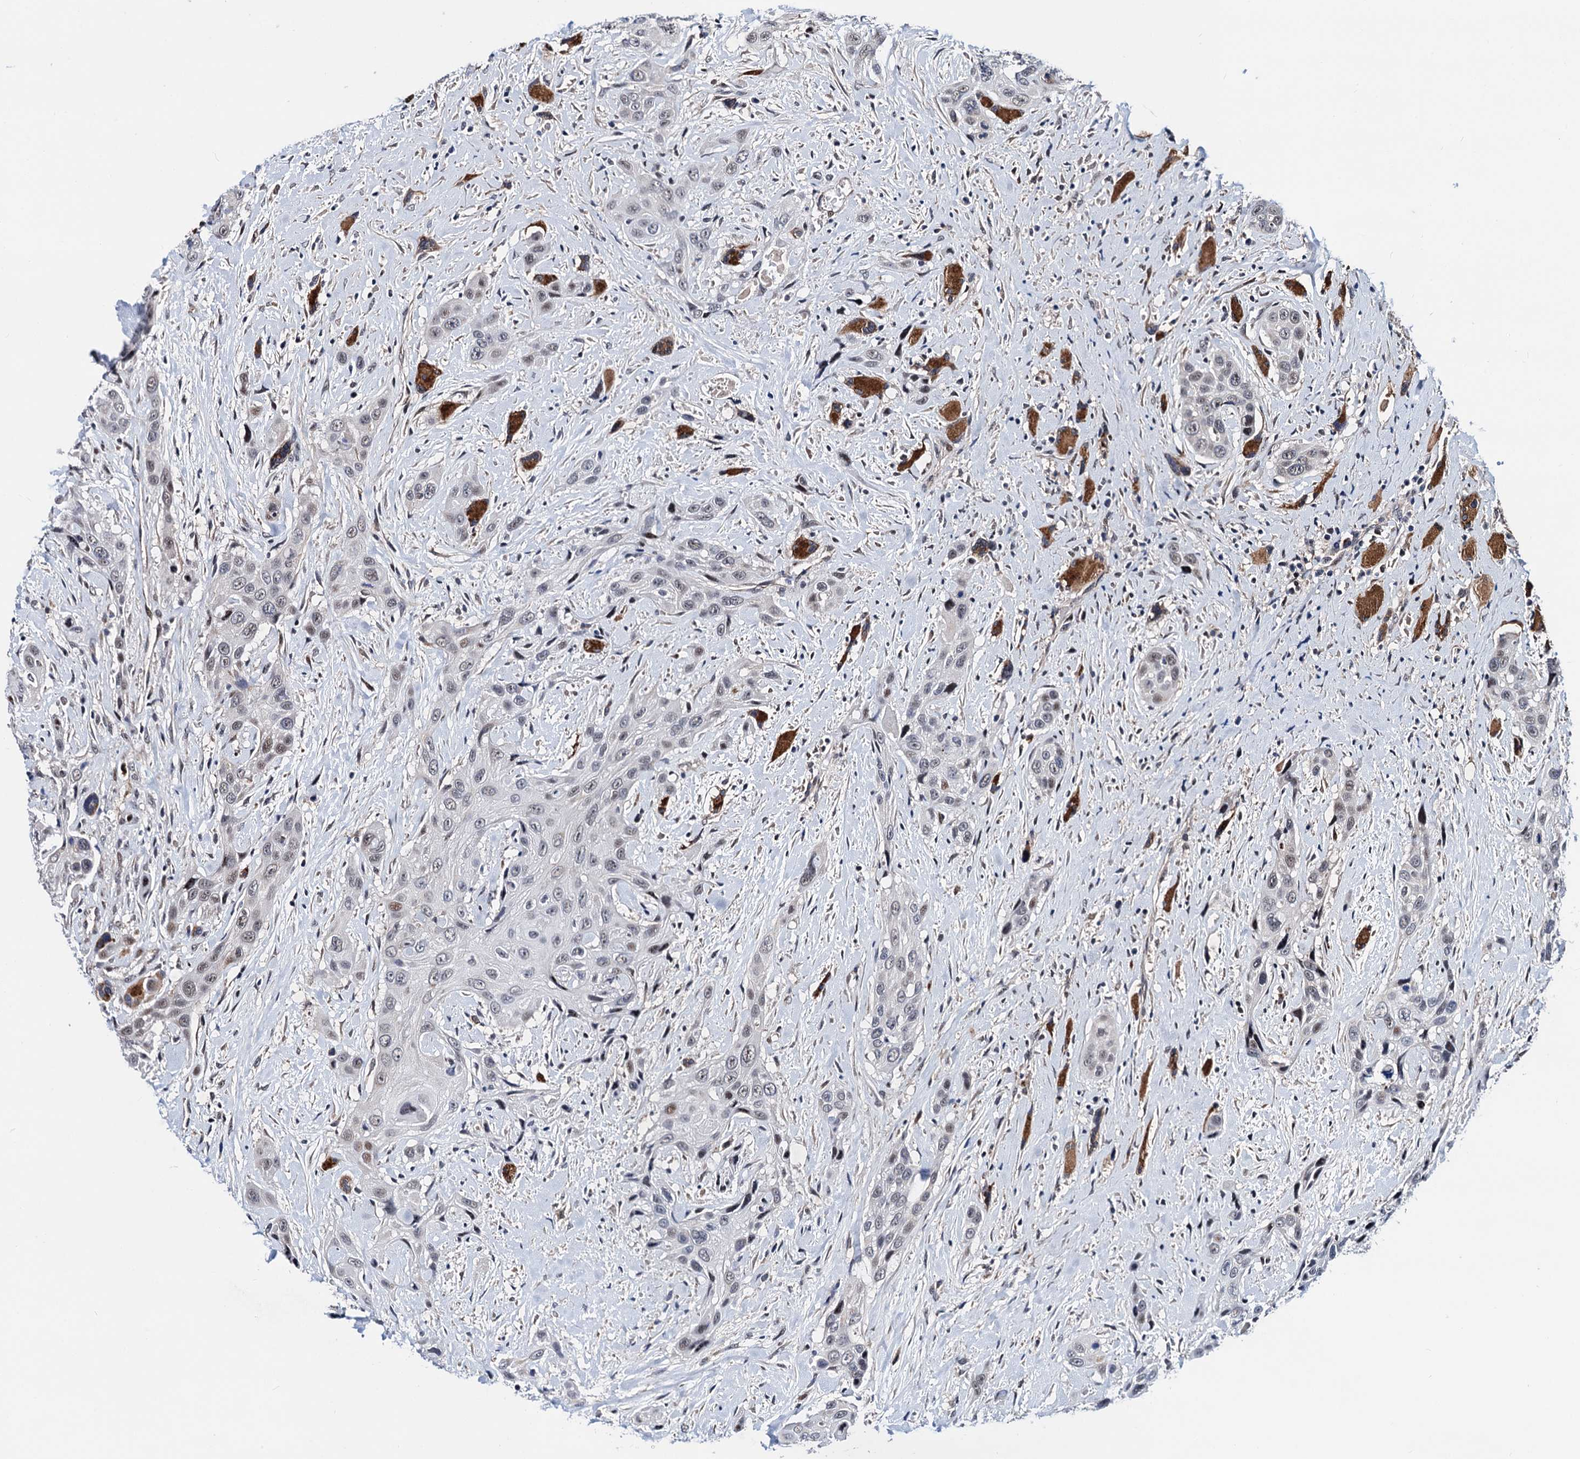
{"staining": {"intensity": "weak", "quantity": "25%-75%", "location": "nuclear"}, "tissue": "head and neck cancer", "cell_type": "Tumor cells", "image_type": "cancer", "snomed": [{"axis": "morphology", "description": "Squamous cell carcinoma, NOS"}, {"axis": "topography", "description": "Head-Neck"}], "caption": "Protein staining of squamous cell carcinoma (head and neck) tissue exhibits weak nuclear expression in approximately 25%-75% of tumor cells.", "gene": "COA4", "patient": {"sex": "male", "age": 81}}